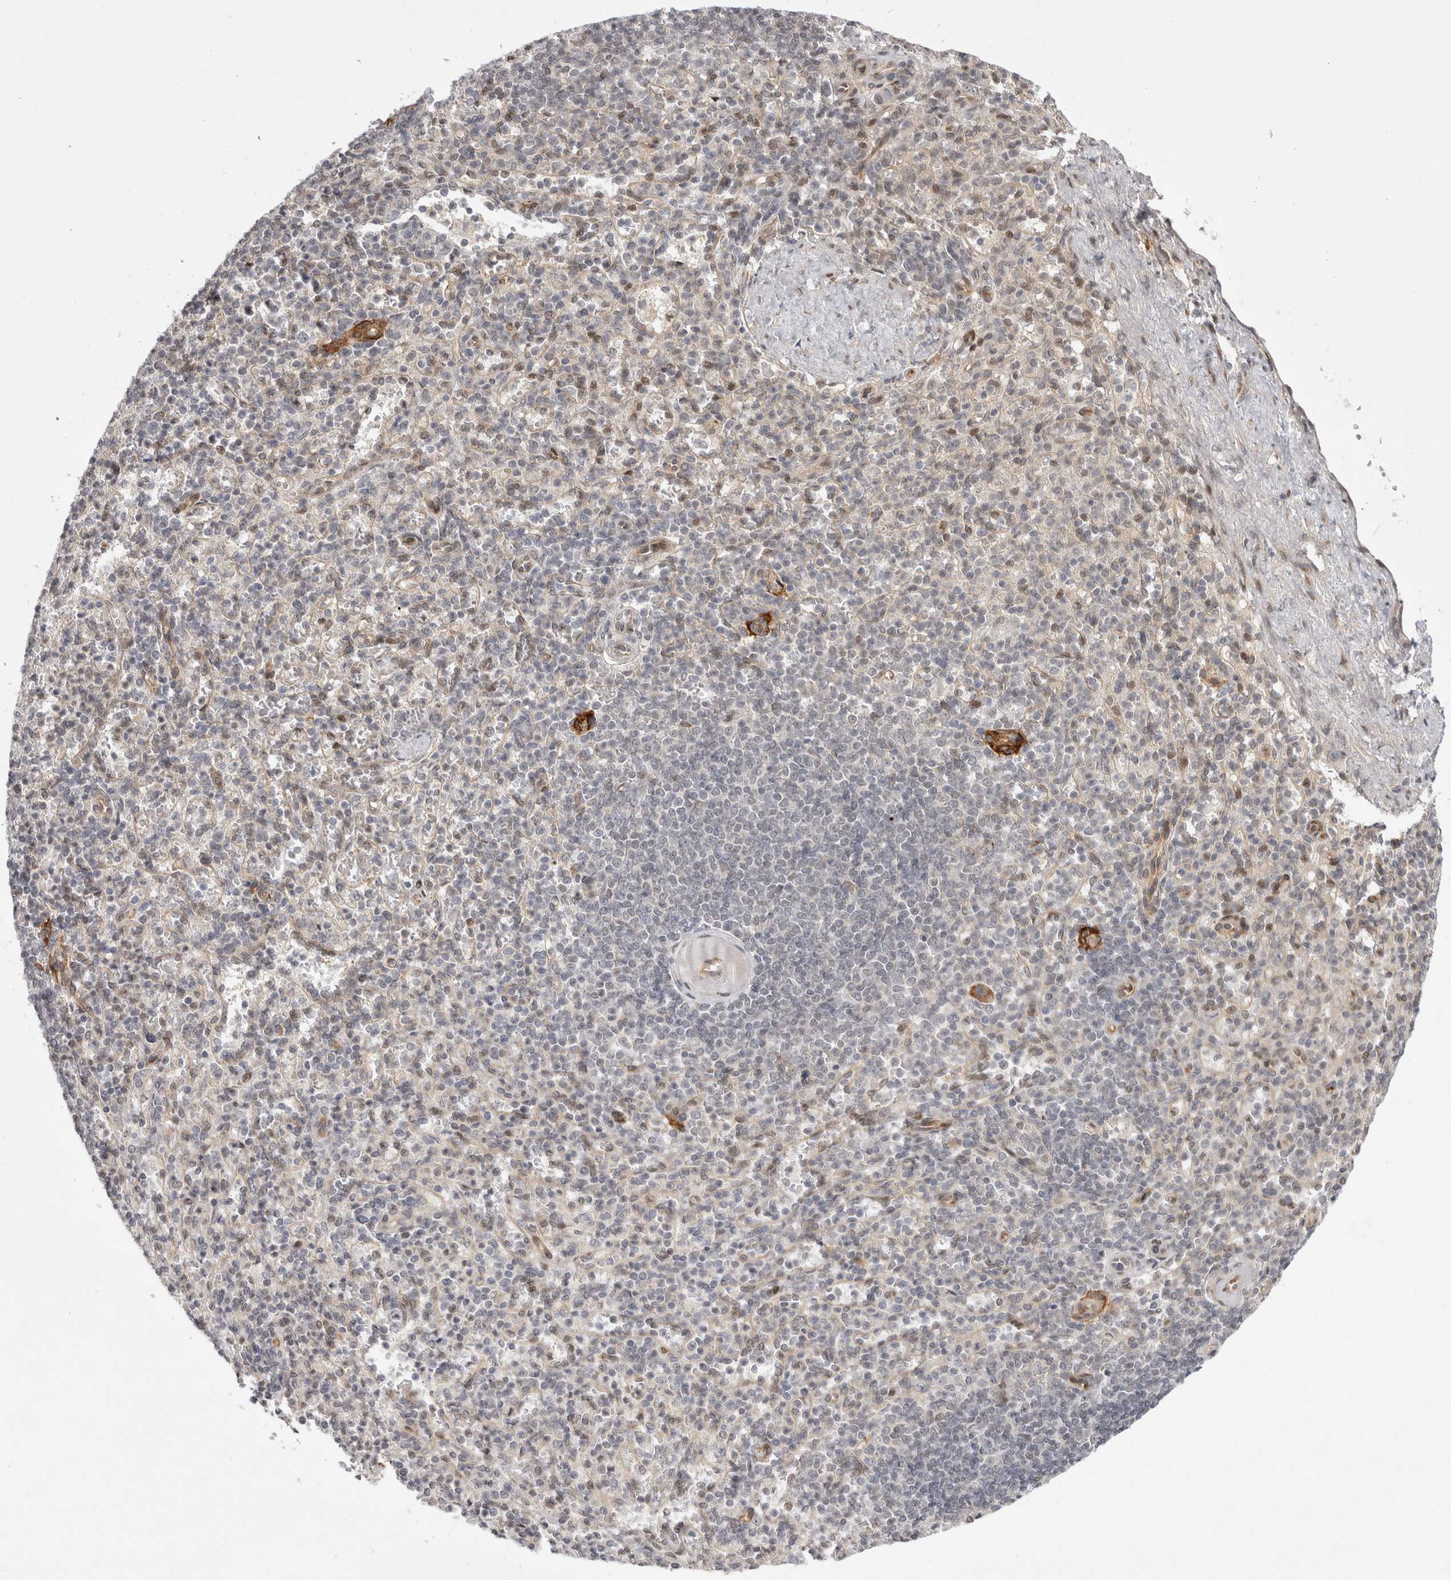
{"staining": {"intensity": "weak", "quantity": "<25%", "location": "nuclear"}, "tissue": "spleen", "cell_type": "Cells in red pulp", "image_type": "normal", "snomed": [{"axis": "morphology", "description": "Normal tissue, NOS"}, {"axis": "topography", "description": "Spleen"}], "caption": "Immunohistochemical staining of unremarkable human spleen demonstrates no significant staining in cells in red pulp. (Immunohistochemistry (ihc), brightfield microscopy, high magnification).", "gene": "ZNF318", "patient": {"sex": "female", "age": 74}}